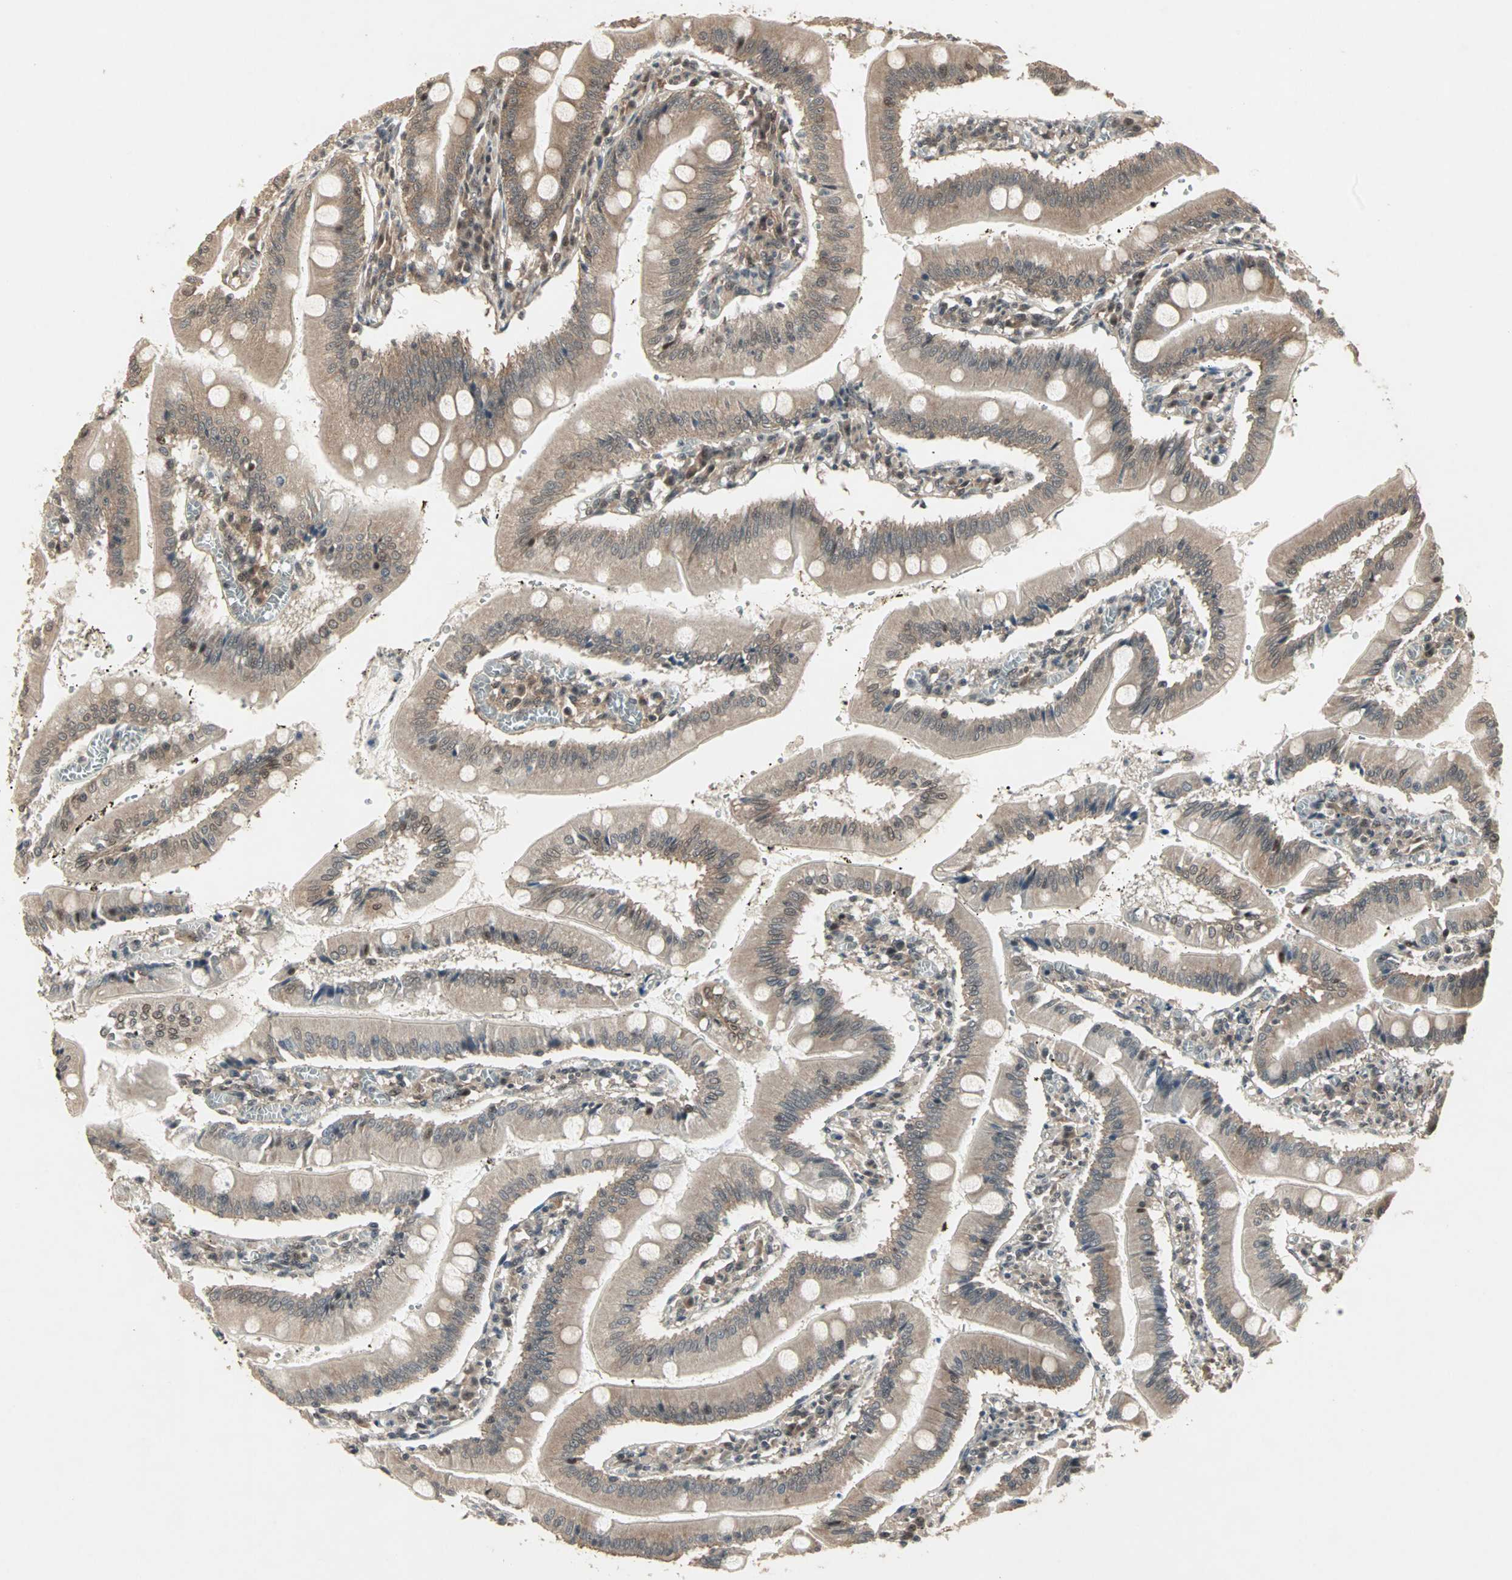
{"staining": {"intensity": "moderate", "quantity": "25%-75%", "location": "cytoplasmic/membranous"}, "tissue": "small intestine", "cell_type": "Glandular cells", "image_type": "normal", "snomed": [{"axis": "morphology", "description": "Normal tissue, NOS"}, {"axis": "topography", "description": "Small intestine"}], "caption": "The image exhibits a brown stain indicating the presence of a protein in the cytoplasmic/membranous of glandular cells in small intestine. Nuclei are stained in blue.", "gene": "CSNK2B", "patient": {"sex": "male", "age": 71}}